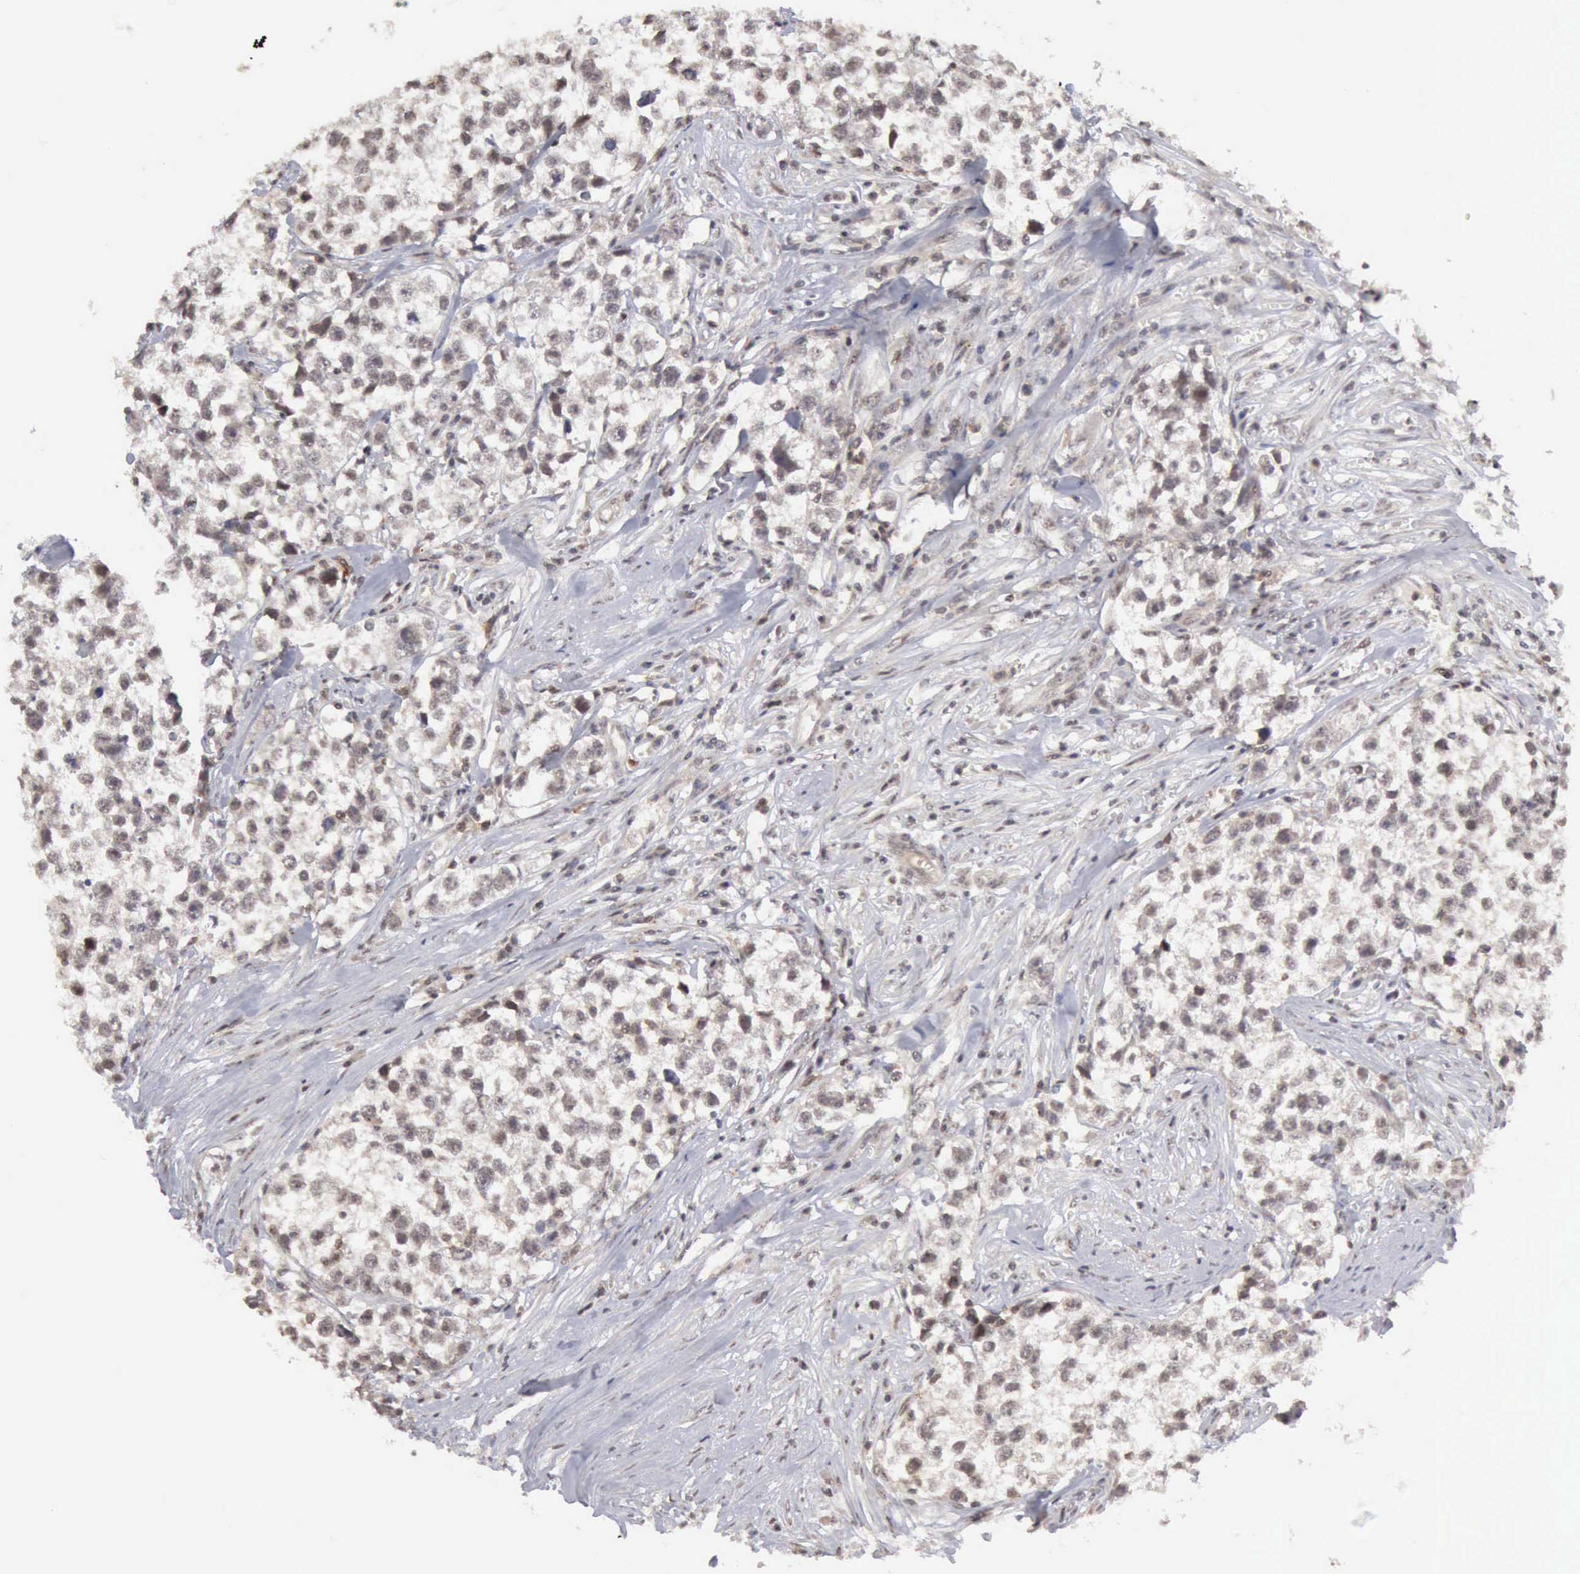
{"staining": {"intensity": "weak", "quantity": ">75%", "location": "nuclear"}, "tissue": "testis cancer", "cell_type": "Tumor cells", "image_type": "cancer", "snomed": [{"axis": "morphology", "description": "Seminoma, NOS"}, {"axis": "morphology", "description": "Carcinoma, Embryonal, NOS"}, {"axis": "topography", "description": "Testis"}], "caption": "Immunohistochemistry staining of seminoma (testis), which exhibits low levels of weak nuclear expression in approximately >75% of tumor cells indicating weak nuclear protein positivity. The staining was performed using DAB (brown) for protein detection and nuclei were counterstained in hematoxylin (blue).", "gene": "CDKN2A", "patient": {"sex": "male", "age": 30}}